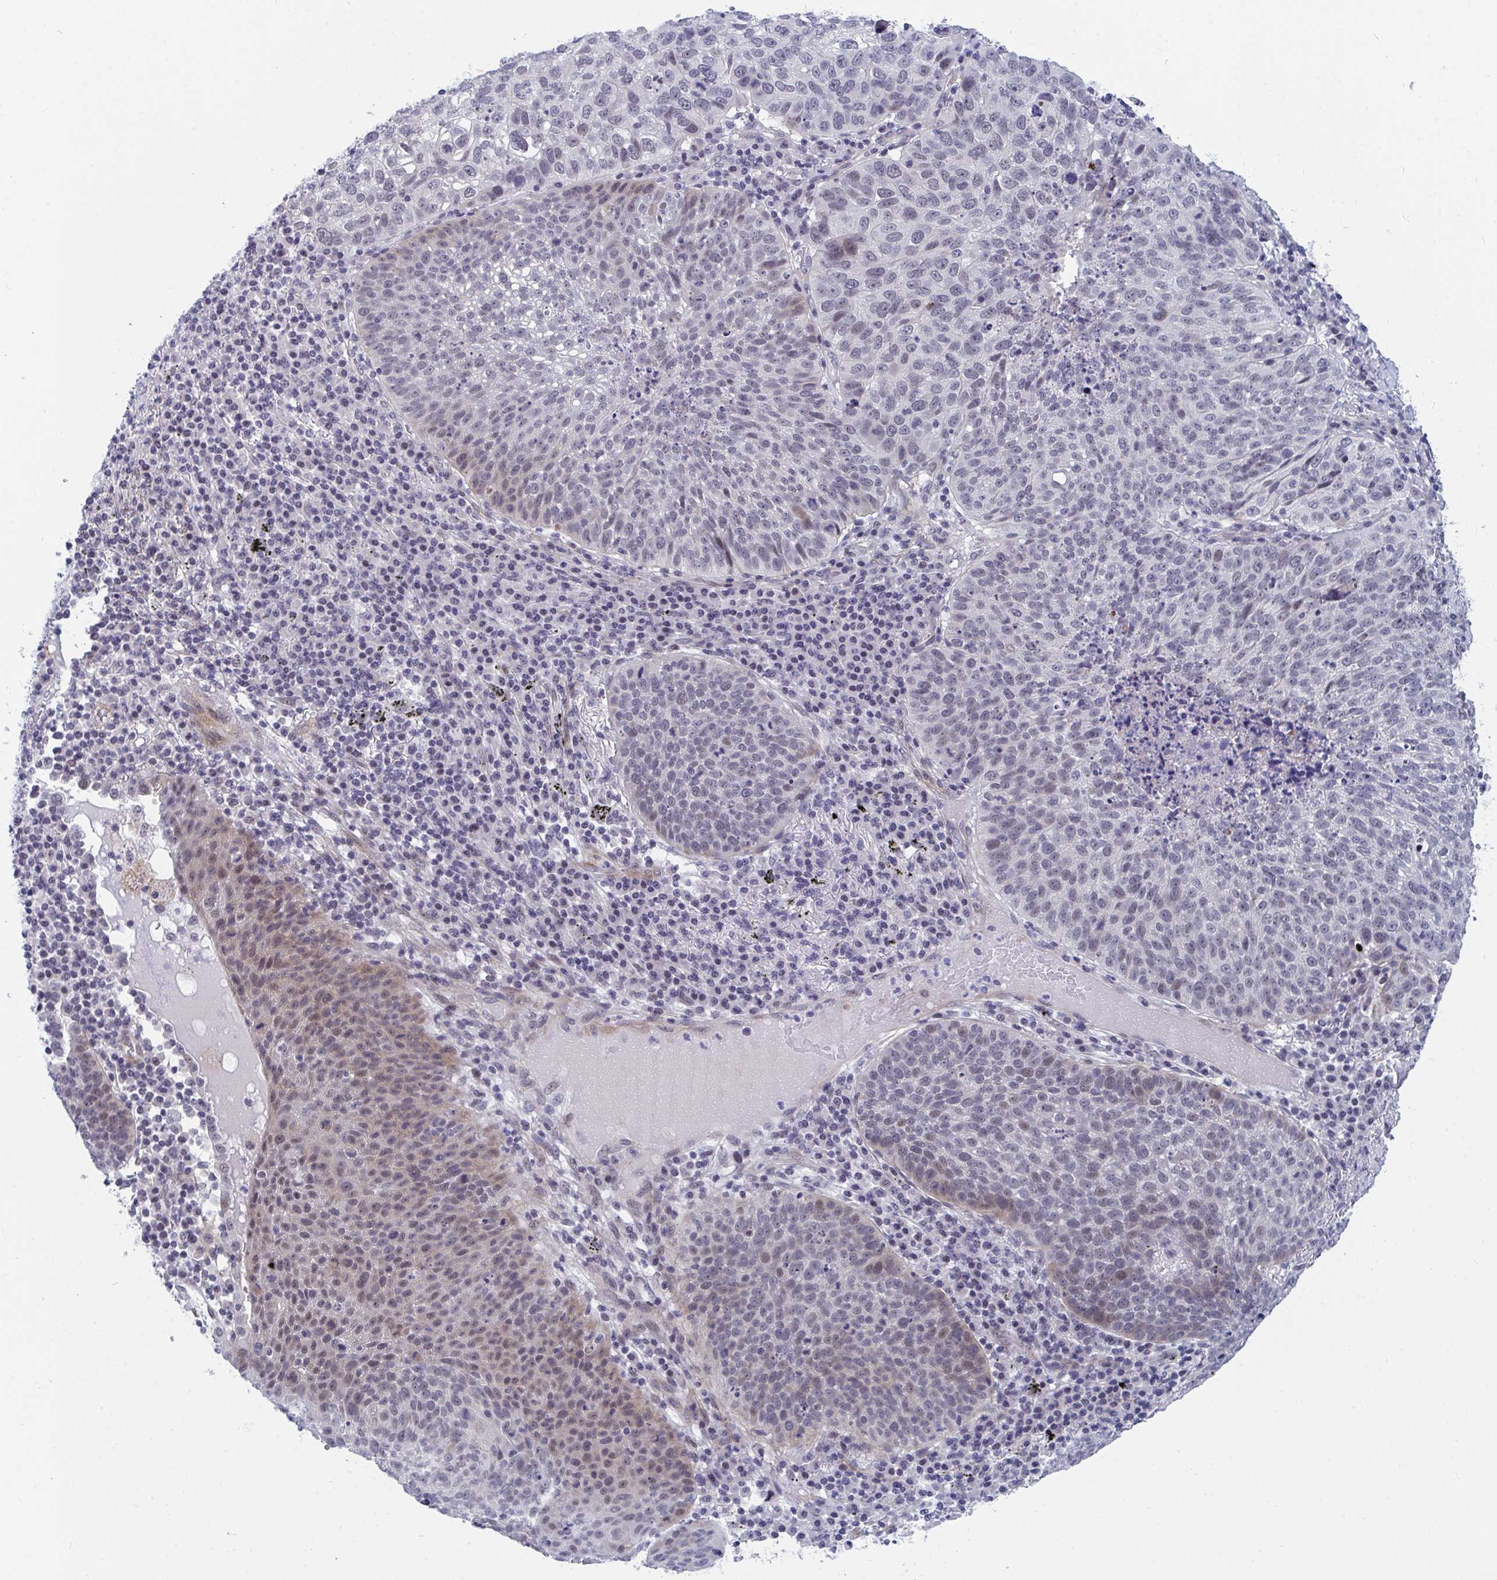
{"staining": {"intensity": "weak", "quantity": "25%-75%", "location": "cytoplasmic/membranous,nuclear"}, "tissue": "lung cancer", "cell_type": "Tumor cells", "image_type": "cancer", "snomed": [{"axis": "morphology", "description": "Squamous cell carcinoma, NOS"}, {"axis": "topography", "description": "Lung"}], "caption": "DAB (3,3'-diaminobenzidine) immunohistochemical staining of human squamous cell carcinoma (lung) shows weak cytoplasmic/membranous and nuclear protein positivity in about 25%-75% of tumor cells.", "gene": "DAOA", "patient": {"sex": "male", "age": 63}}